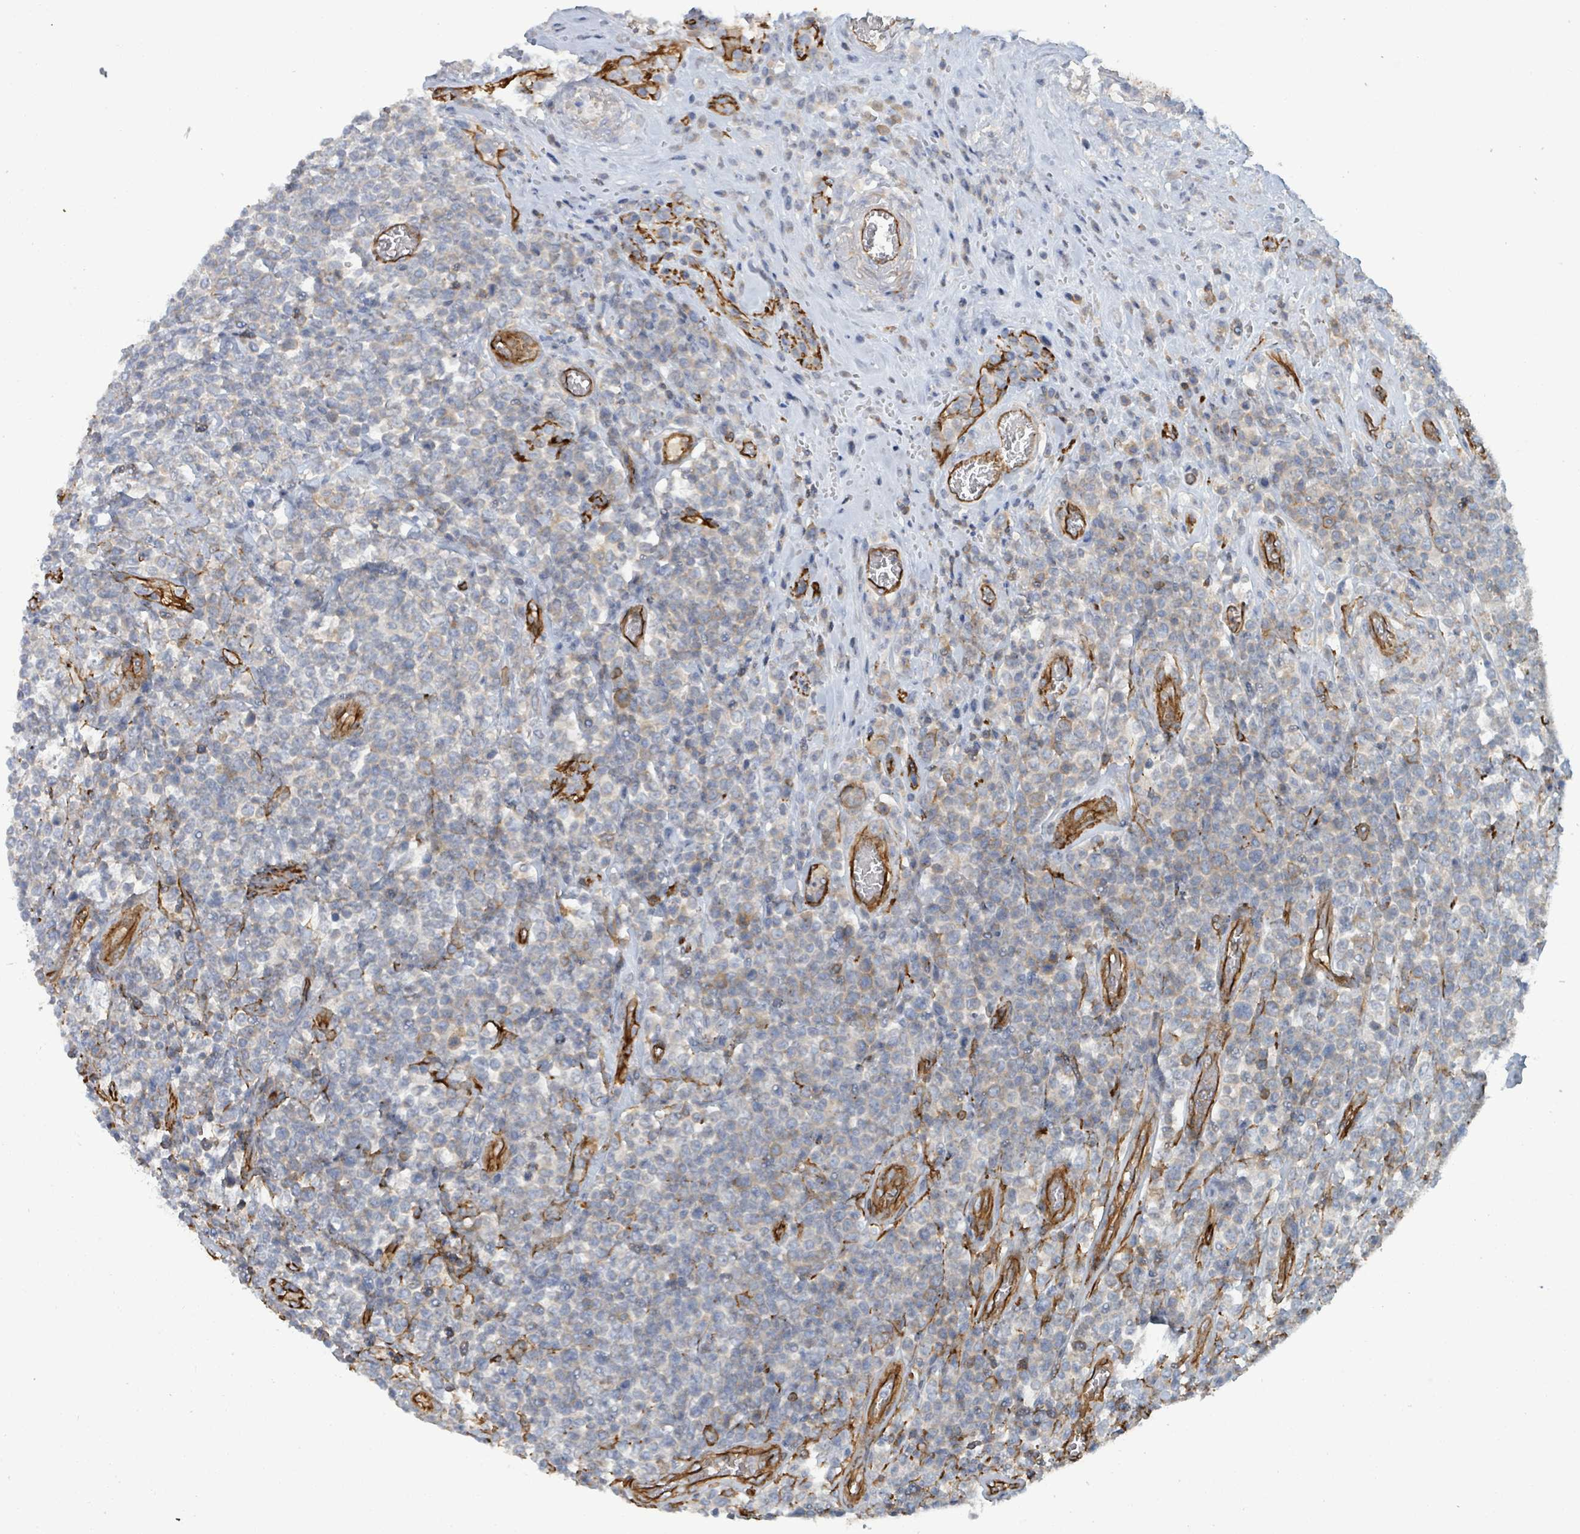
{"staining": {"intensity": "negative", "quantity": "none", "location": "none"}, "tissue": "lymphoma", "cell_type": "Tumor cells", "image_type": "cancer", "snomed": [{"axis": "morphology", "description": "Malignant lymphoma, non-Hodgkin's type, High grade"}, {"axis": "topography", "description": "Soft tissue"}], "caption": "Histopathology image shows no protein staining in tumor cells of high-grade malignant lymphoma, non-Hodgkin's type tissue.", "gene": "LDOC1", "patient": {"sex": "female", "age": 56}}